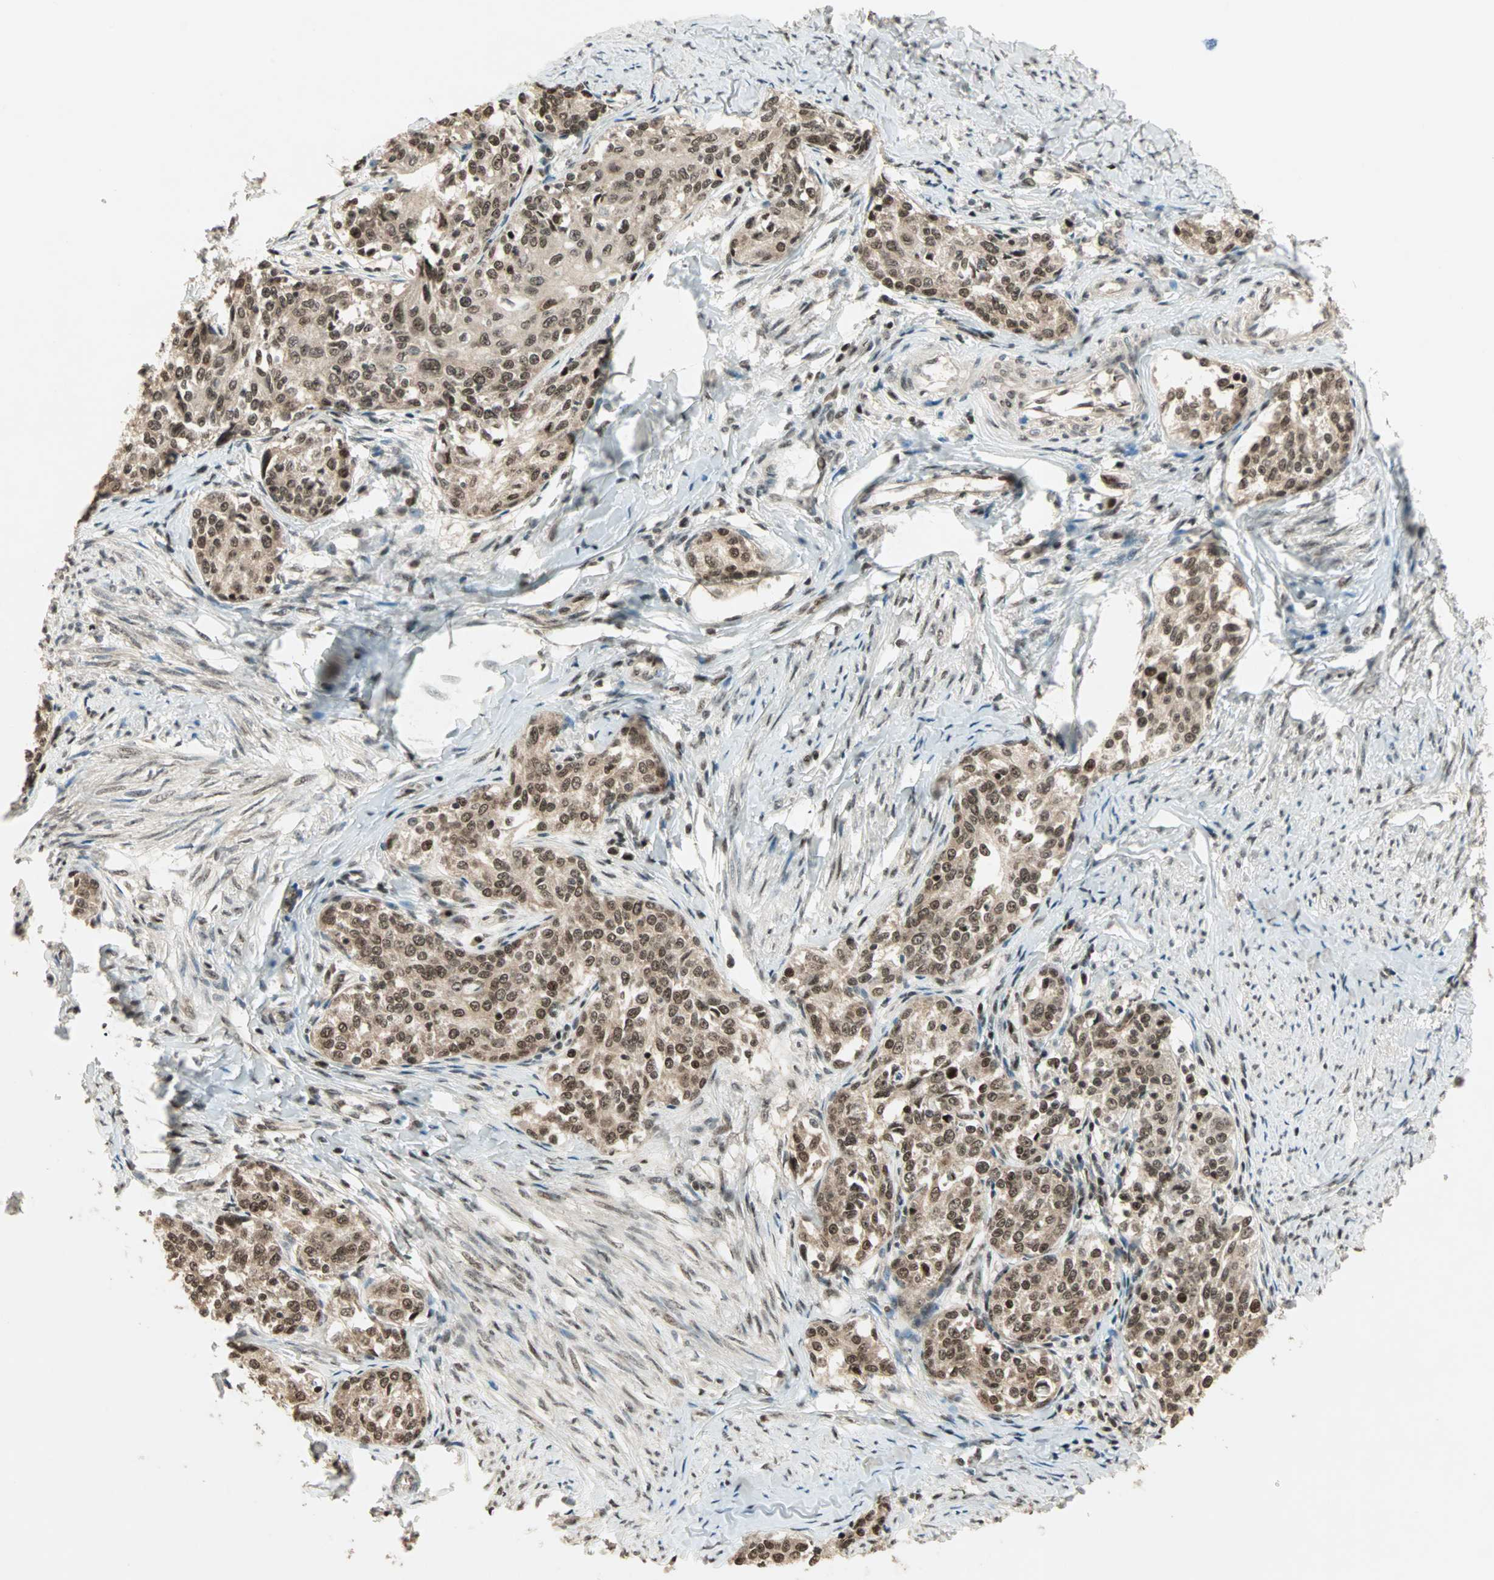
{"staining": {"intensity": "moderate", "quantity": ">75%", "location": "cytoplasmic/membranous,nuclear"}, "tissue": "cervical cancer", "cell_type": "Tumor cells", "image_type": "cancer", "snomed": [{"axis": "morphology", "description": "Squamous cell carcinoma, NOS"}, {"axis": "morphology", "description": "Adenocarcinoma, NOS"}, {"axis": "topography", "description": "Cervix"}], "caption": "Immunohistochemistry (IHC) photomicrograph of squamous cell carcinoma (cervical) stained for a protein (brown), which reveals medium levels of moderate cytoplasmic/membranous and nuclear positivity in approximately >75% of tumor cells.", "gene": "ZNF44", "patient": {"sex": "female", "age": 52}}